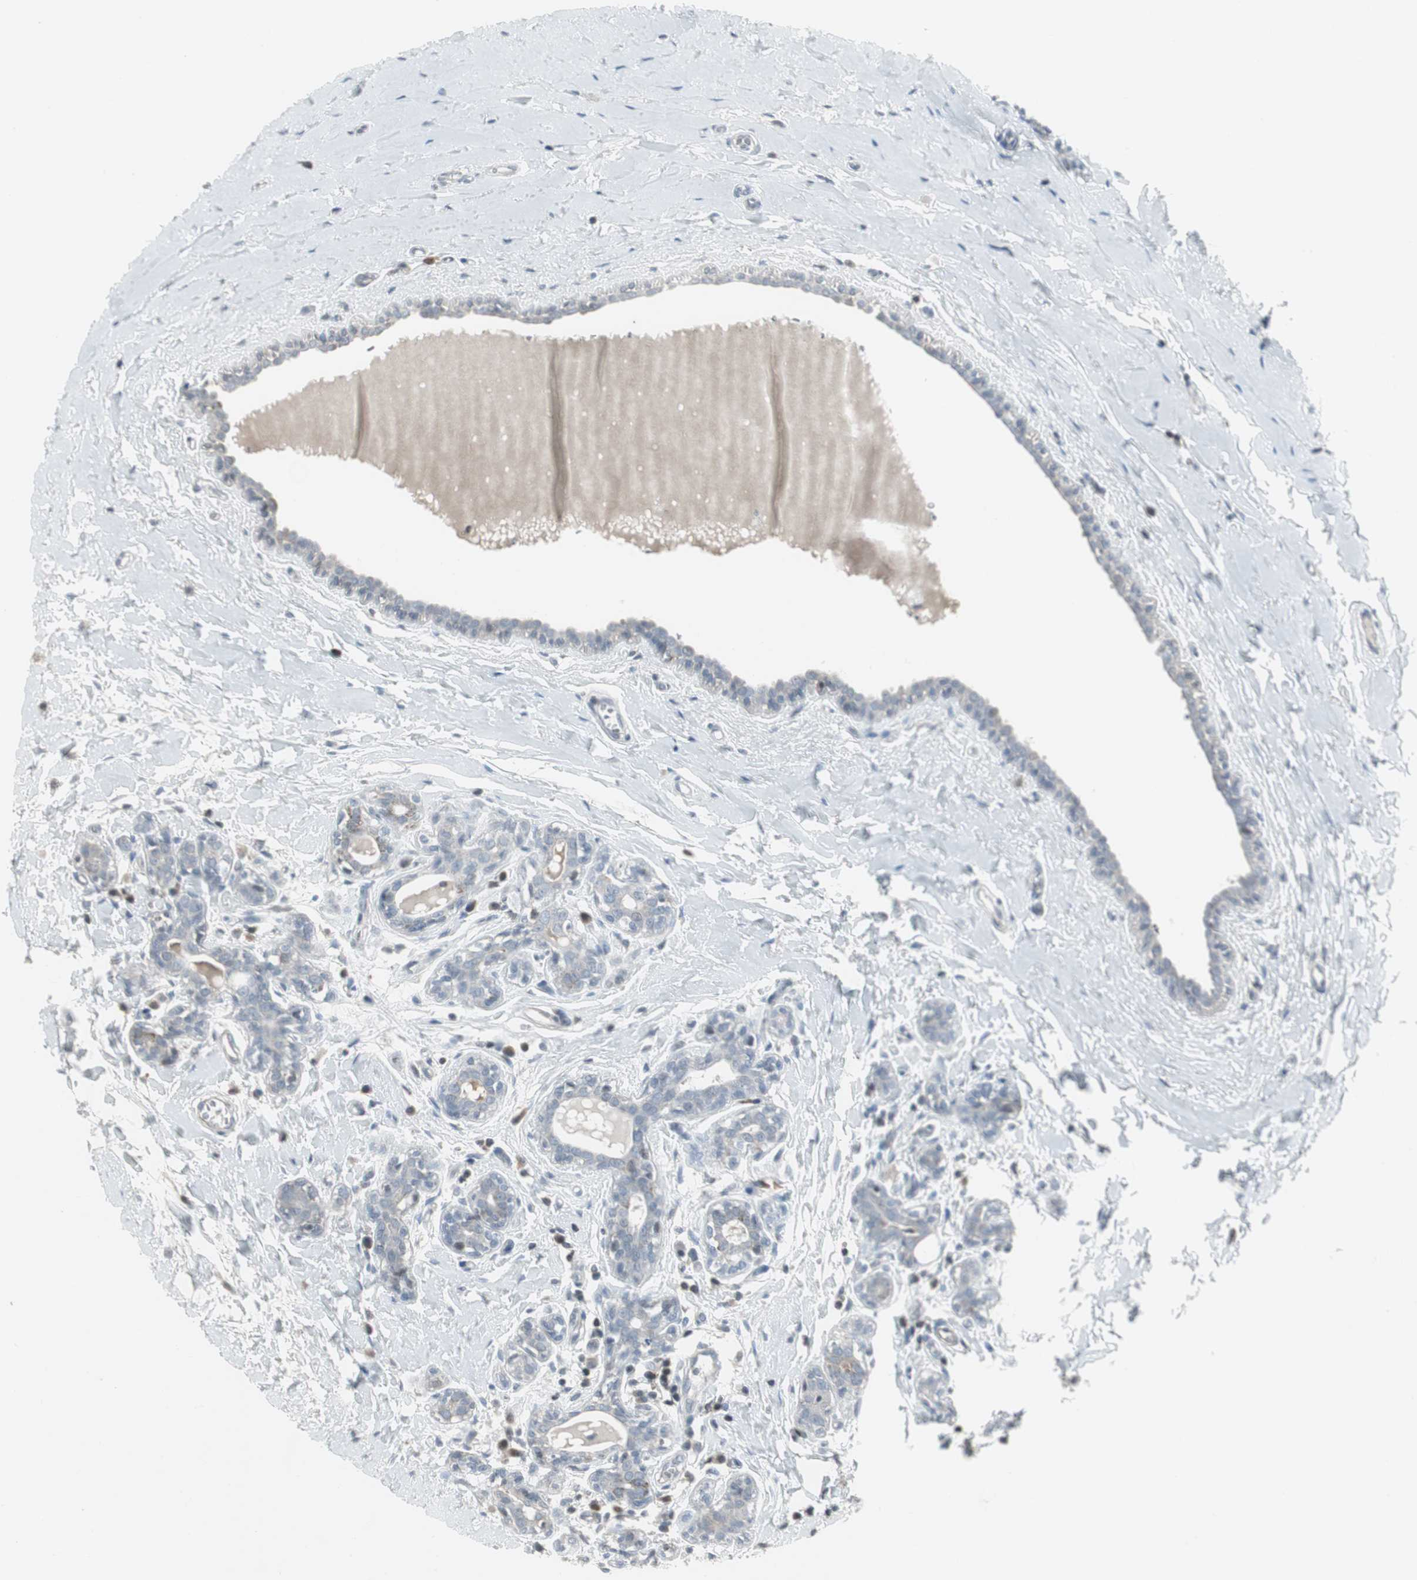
{"staining": {"intensity": "weak", "quantity": "<25%", "location": "cytoplasmic/membranous"}, "tissue": "breast cancer", "cell_type": "Tumor cells", "image_type": "cancer", "snomed": [{"axis": "morphology", "description": "Normal tissue, NOS"}, {"axis": "morphology", "description": "Duct carcinoma"}, {"axis": "topography", "description": "Breast"}], "caption": "Breast cancer (infiltrating ductal carcinoma) was stained to show a protein in brown. There is no significant expression in tumor cells.", "gene": "ARG2", "patient": {"sex": "female", "age": 40}}